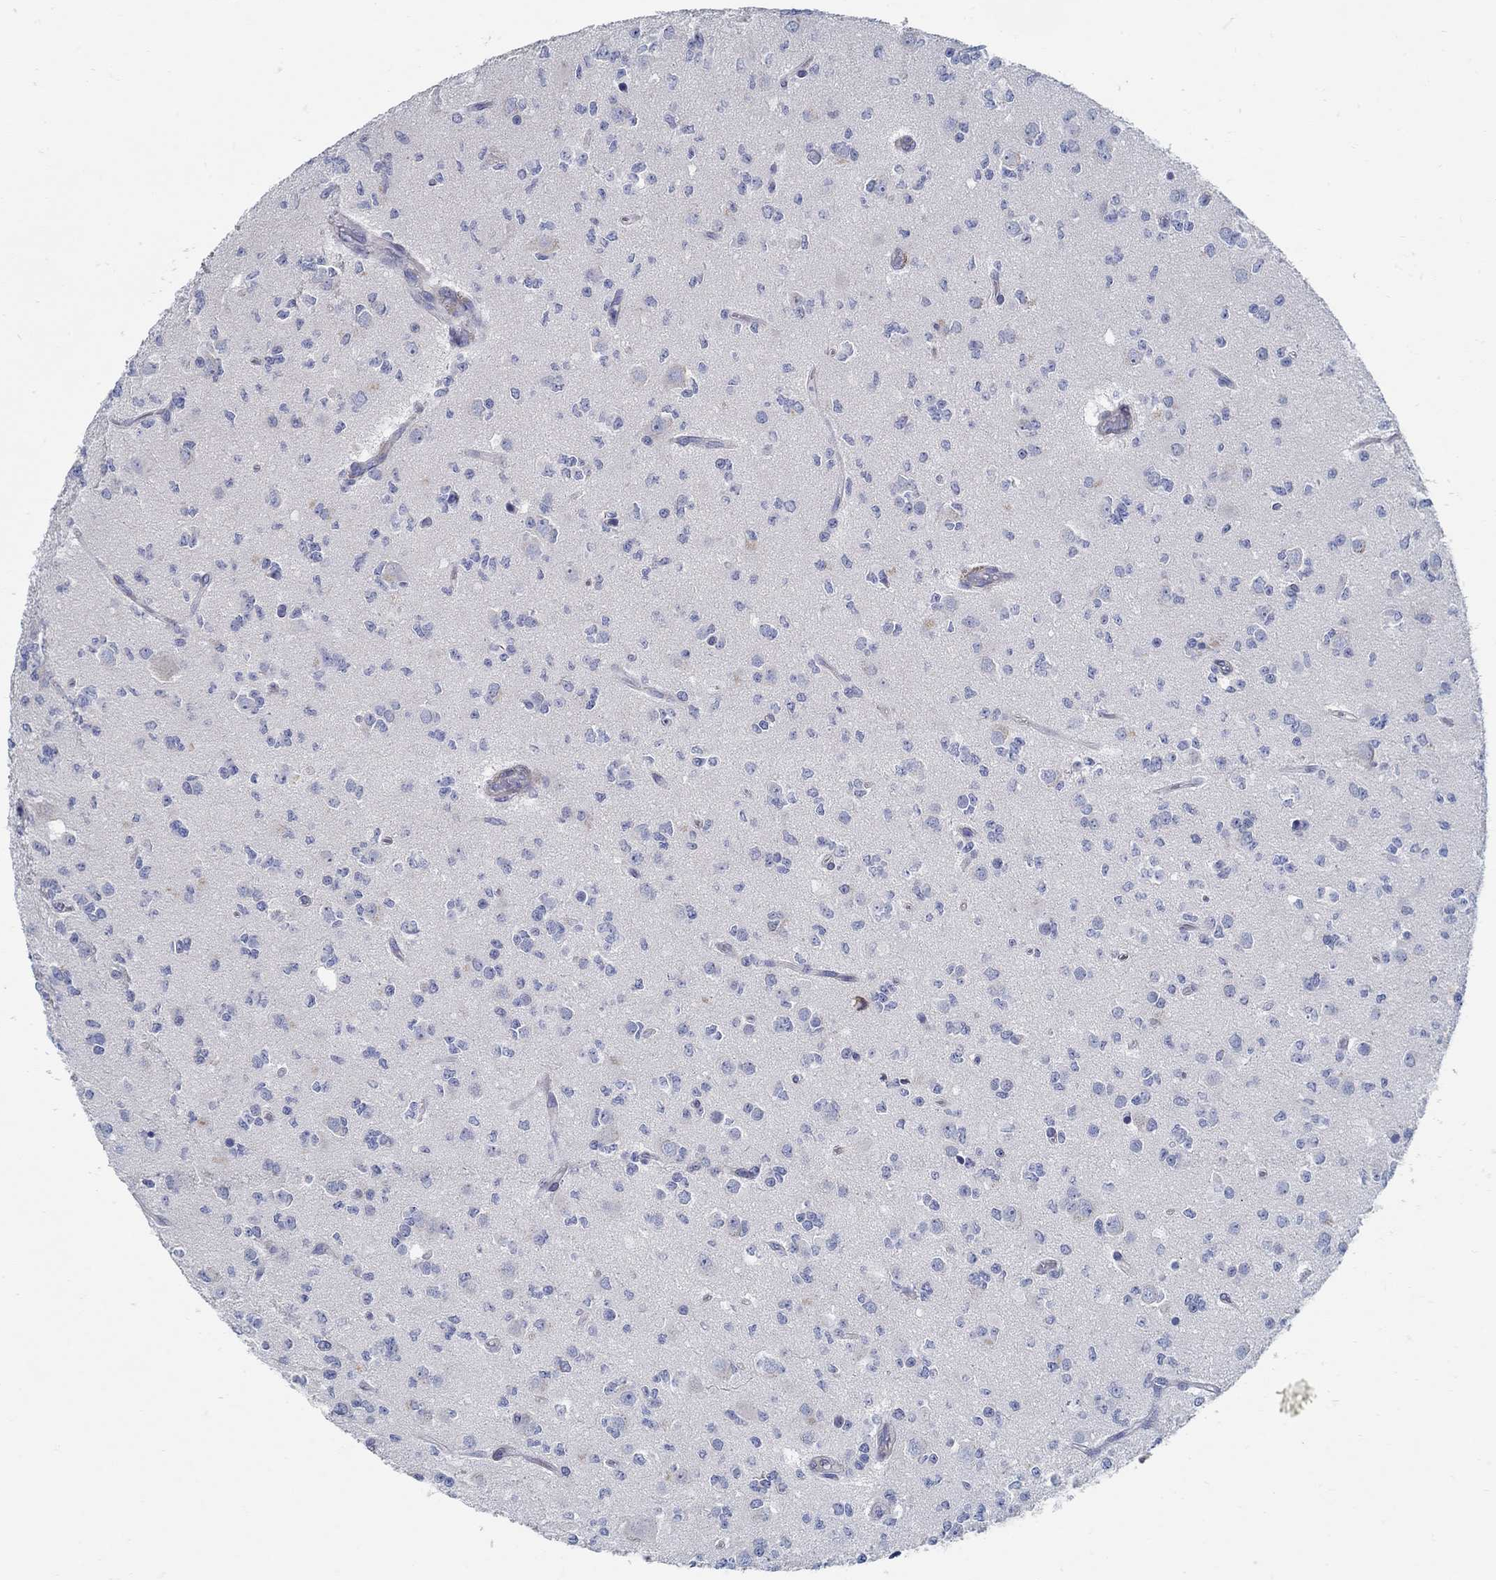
{"staining": {"intensity": "negative", "quantity": "none", "location": "none"}, "tissue": "glioma", "cell_type": "Tumor cells", "image_type": "cancer", "snomed": [{"axis": "morphology", "description": "Glioma, malignant, Low grade"}, {"axis": "topography", "description": "Brain"}], "caption": "Micrograph shows no significant protein staining in tumor cells of malignant glioma (low-grade).", "gene": "C15orf39", "patient": {"sex": "female", "age": 45}}